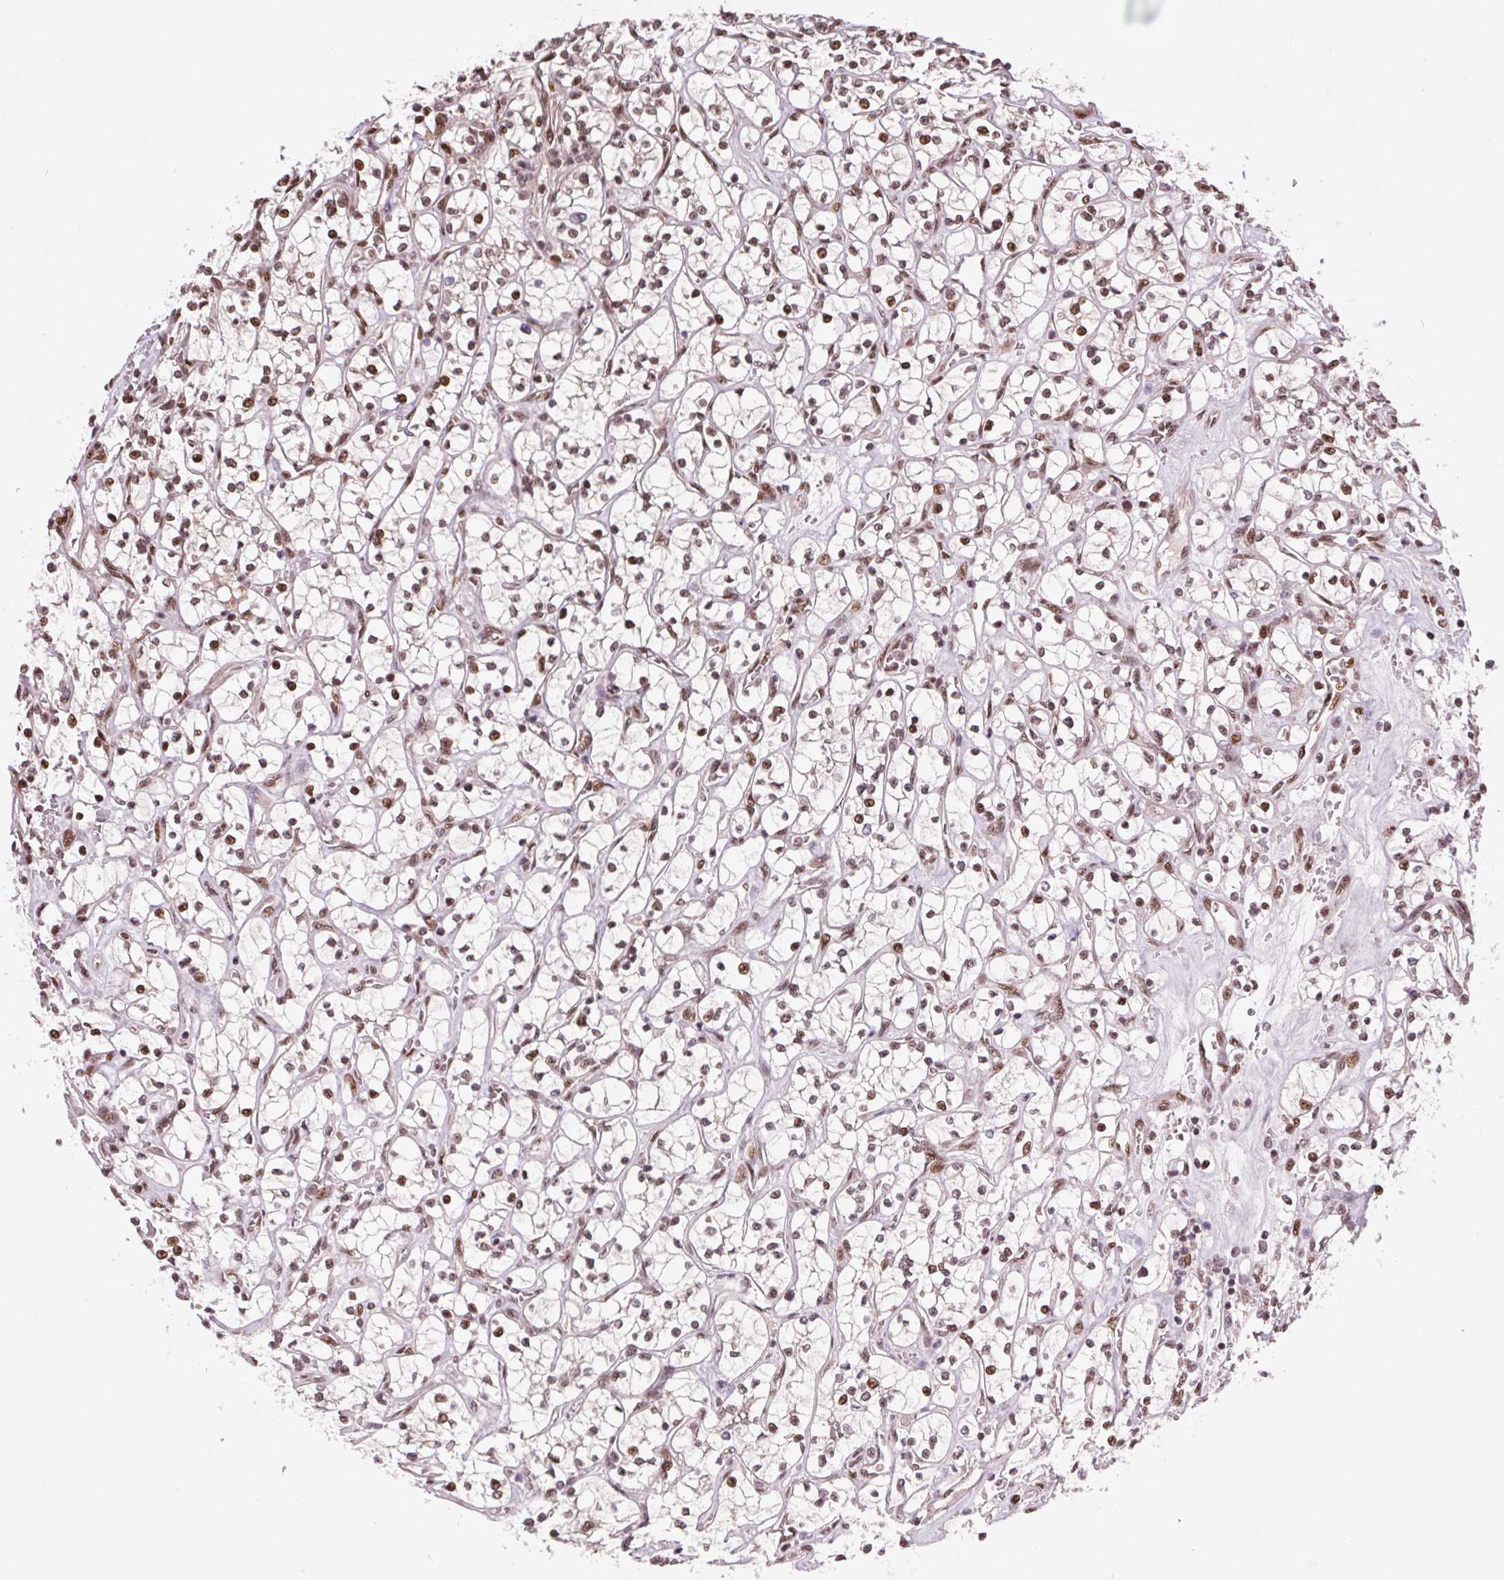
{"staining": {"intensity": "moderate", "quantity": ">75%", "location": "nuclear"}, "tissue": "renal cancer", "cell_type": "Tumor cells", "image_type": "cancer", "snomed": [{"axis": "morphology", "description": "Adenocarcinoma, NOS"}, {"axis": "topography", "description": "Kidney"}], "caption": "Human adenocarcinoma (renal) stained with a protein marker reveals moderate staining in tumor cells.", "gene": "RAD23A", "patient": {"sex": "female", "age": 64}}